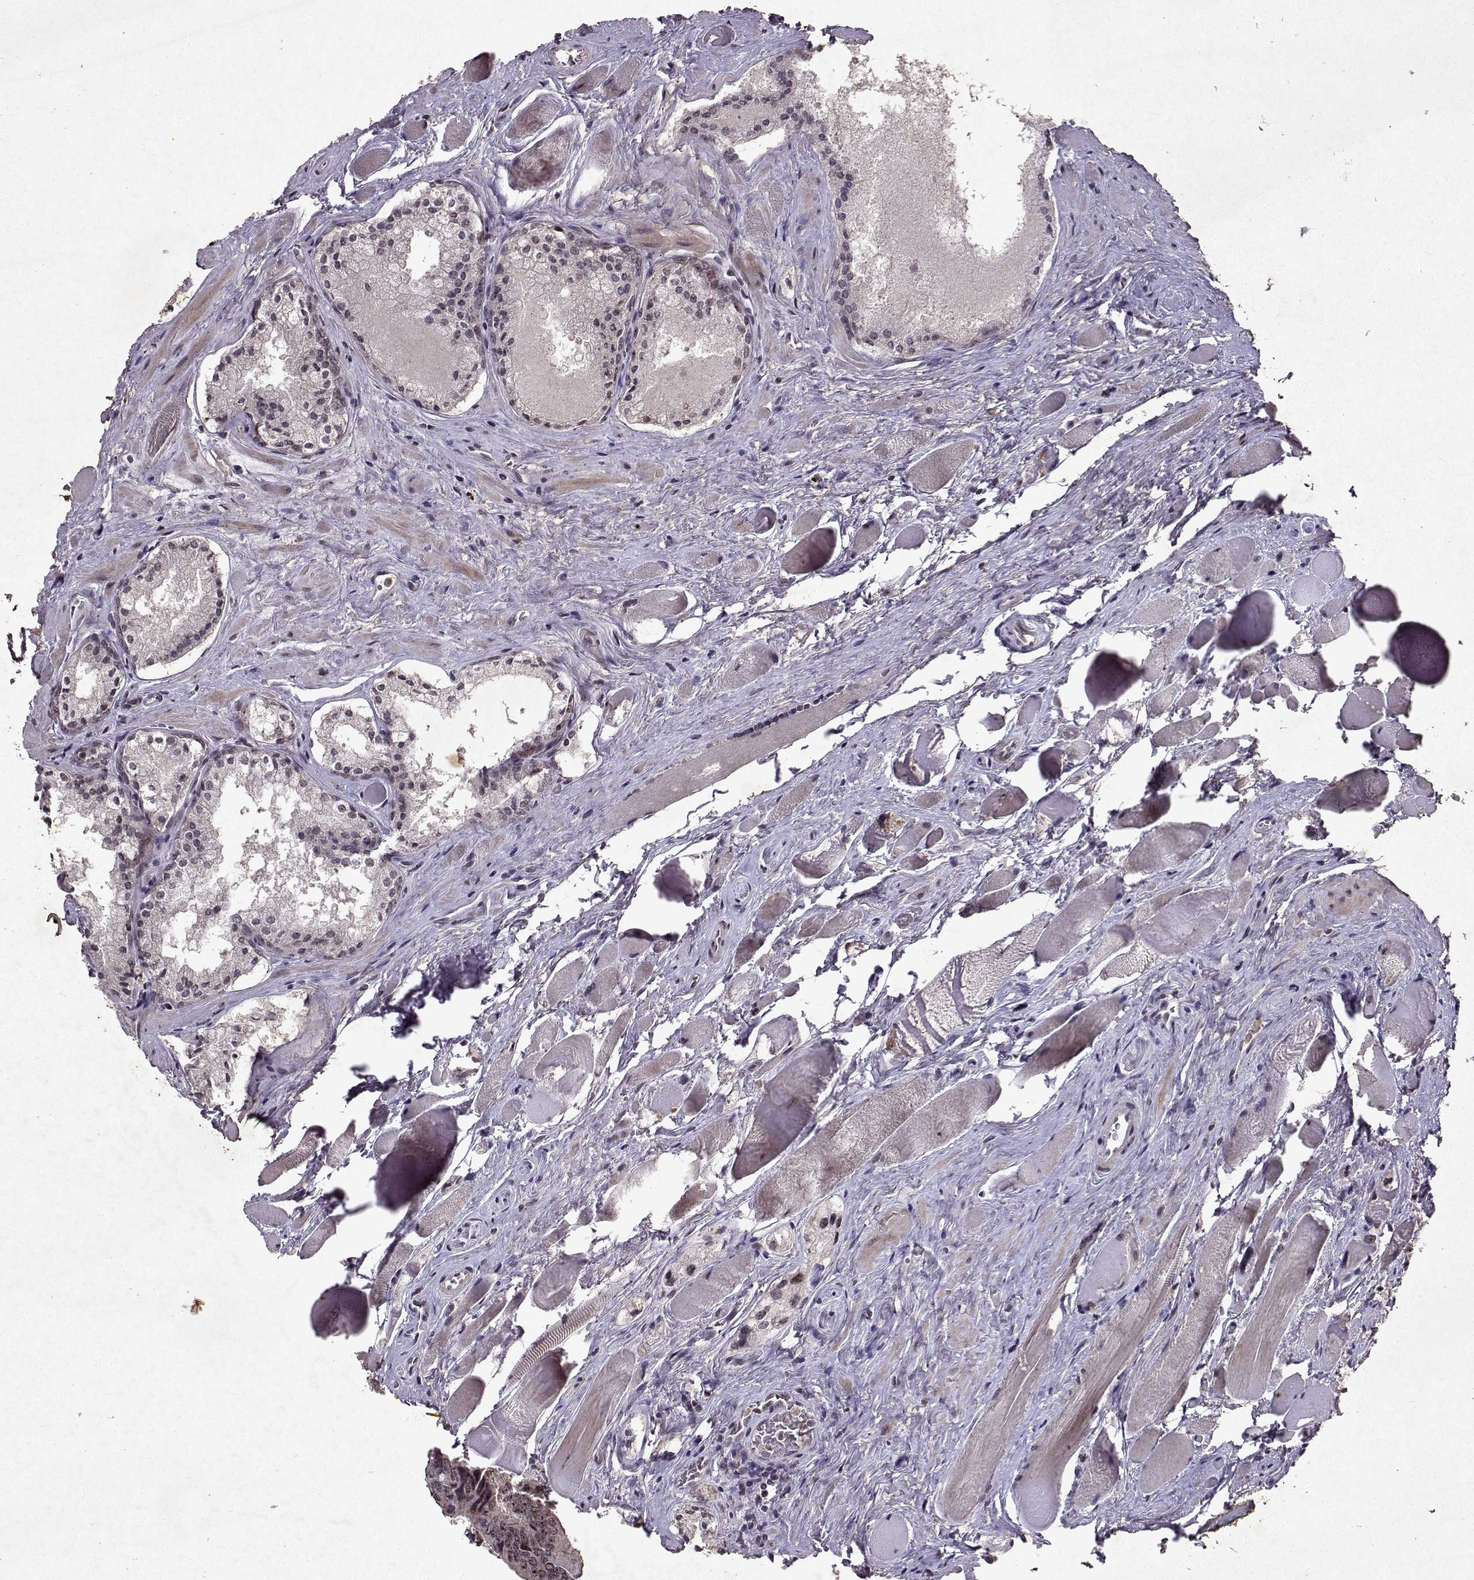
{"staining": {"intensity": "negative", "quantity": "none", "location": "none"}, "tissue": "prostate cancer", "cell_type": "Tumor cells", "image_type": "cancer", "snomed": [{"axis": "morphology", "description": "Adenocarcinoma, NOS"}, {"axis": "morphology", "description": "Adenocarcinoma, High grade"}, {"axis": "topography", "description": "Prostate"}], "caption": "DAB (3,3'-diaminobenzidine) immunohistochemical staining of prostate adenocarcinoma (high-grade) shows no significant positivity in tumor cells.", "gene": "DDX56", "patient": {"sex": "male", "age": 62}}